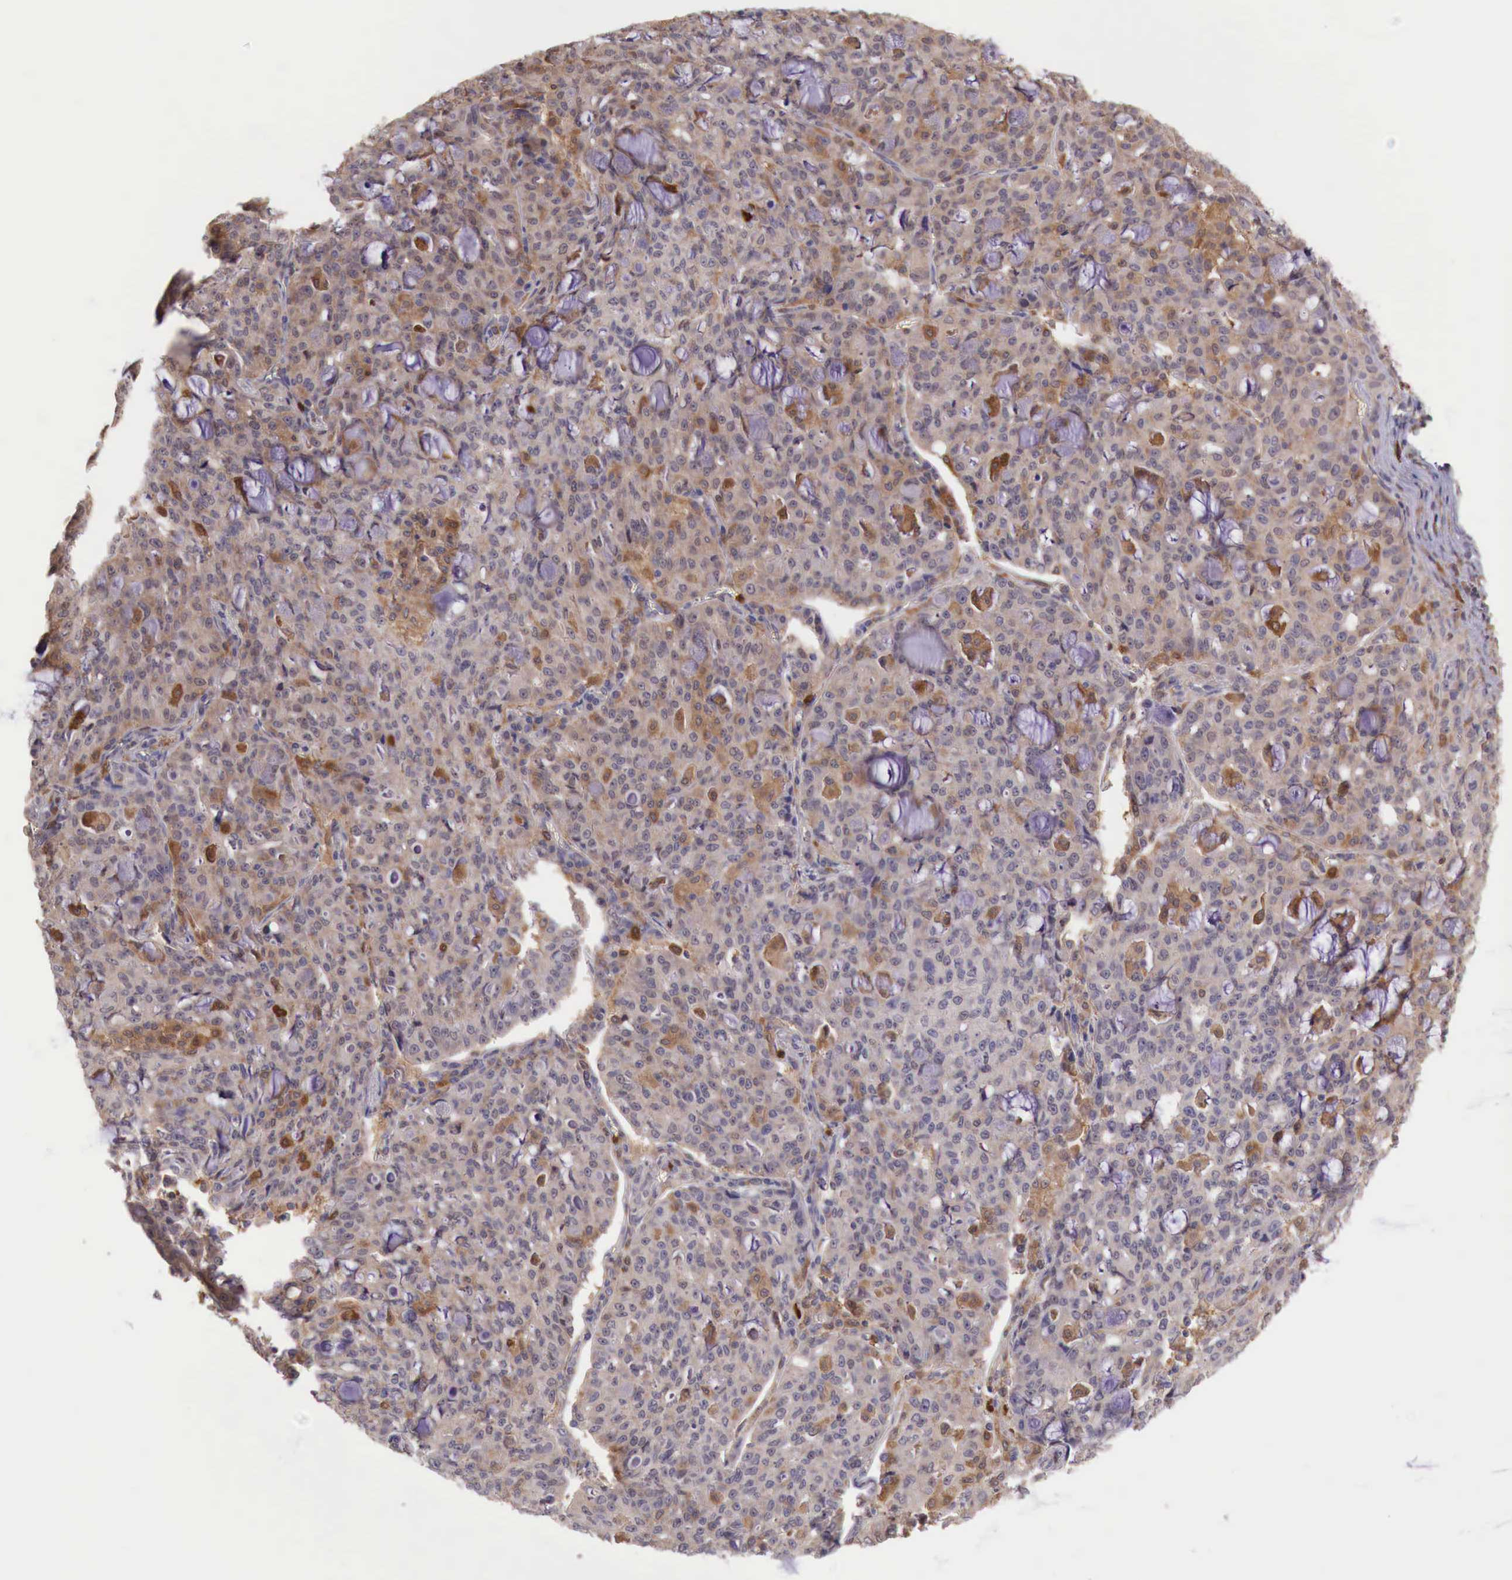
{"staining": {"intensity": "weak", "quantity": ">75%", "location": "cytoplasmic/membranous"}, "tissue": "lung cancer", "cell_type": "Tumor cells", "image_type": "cancer", "snomed": [{"axis": "morphology", "description": "Adenocarcinoma, NOS"}, {"axis": "topography", "description": "Lung"}], "caption": "Immunohistochemical staining of human adenocarcinoma (lung) displays low levels of weak cytoplasmic/membranous expression in about >75% of tumor cells.", "gene": "GAB2", "patient": {"sex": "female", "age": 44}}